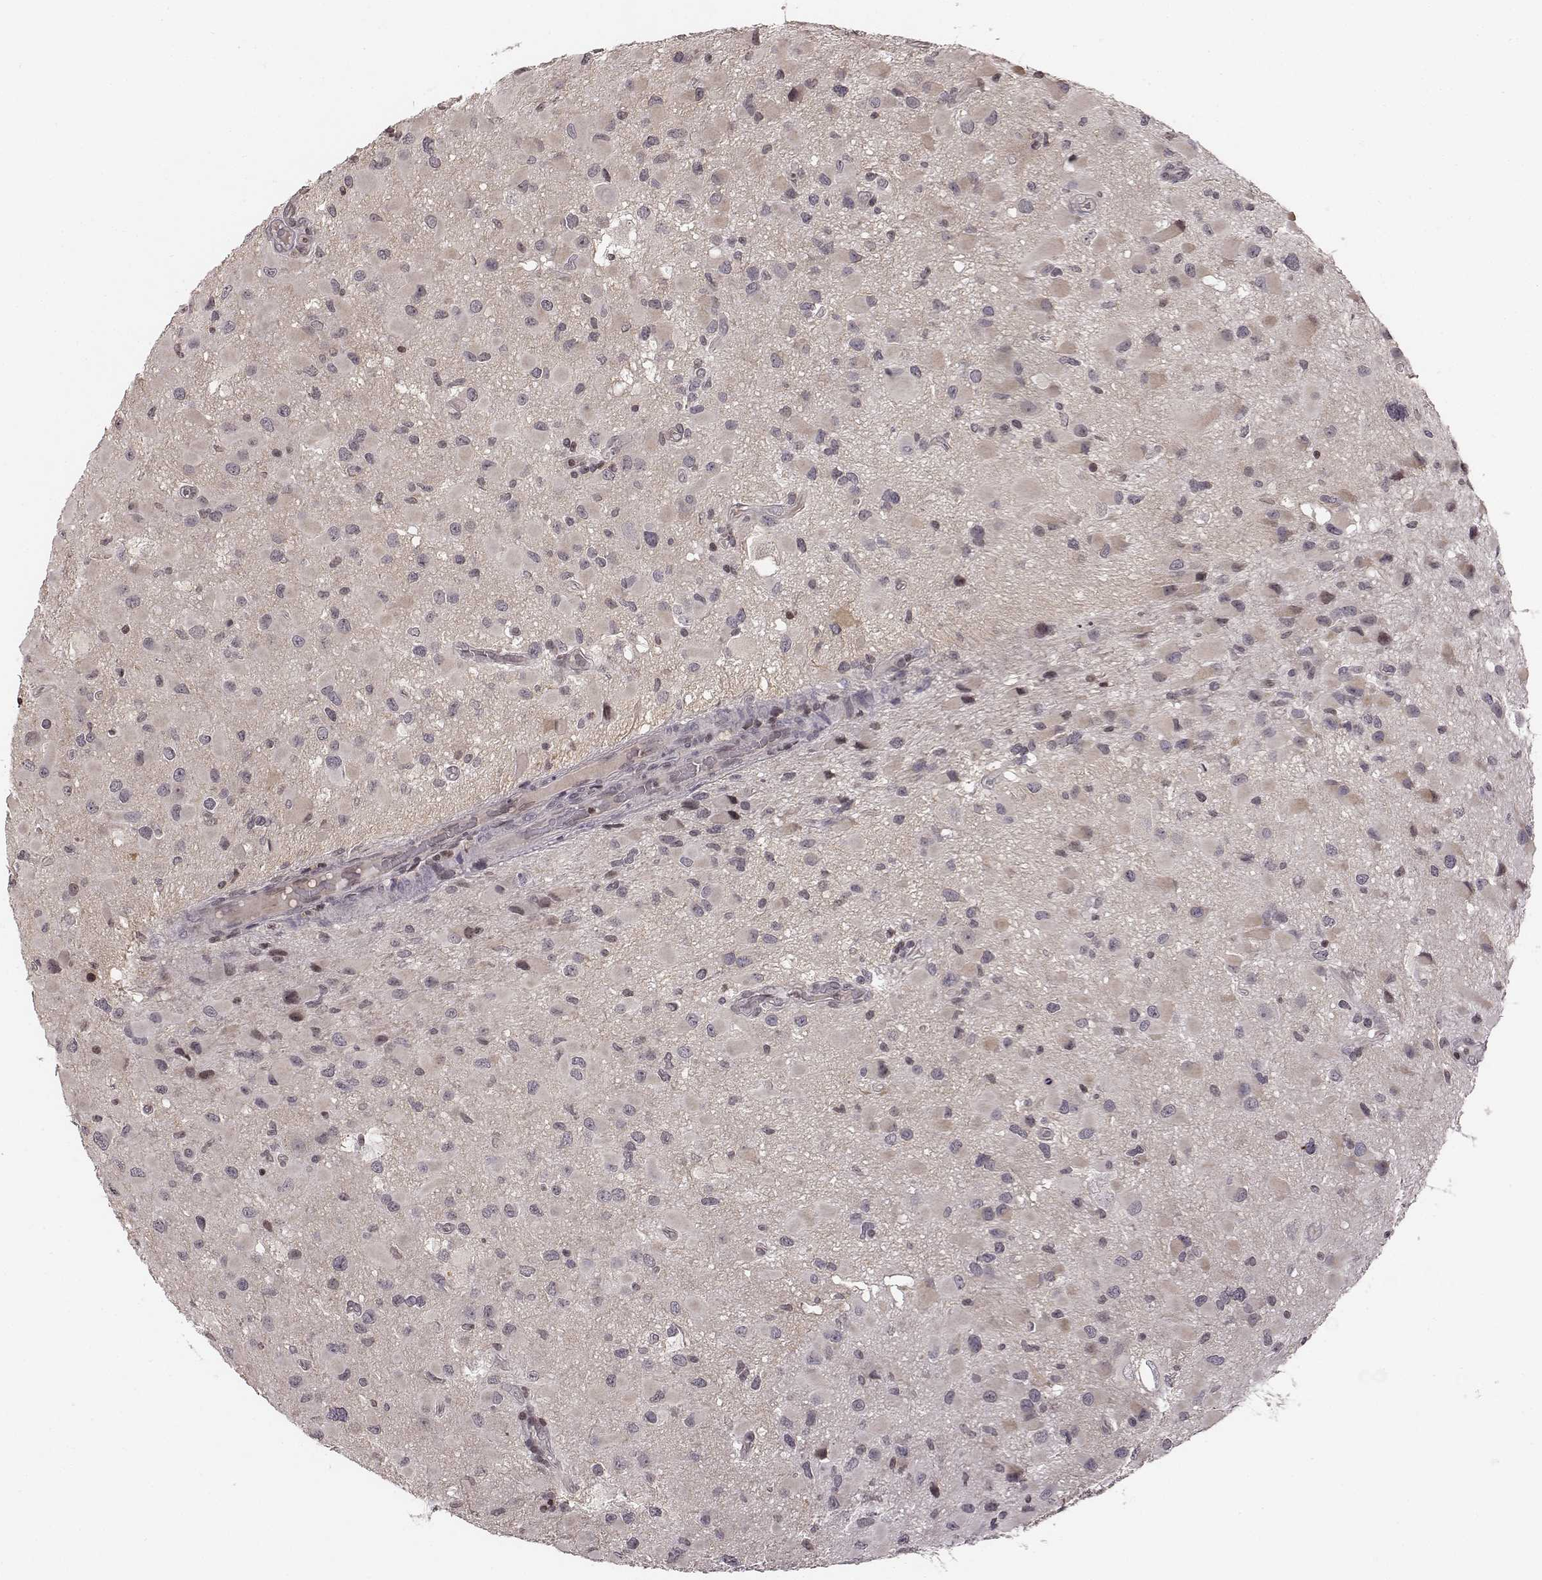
{"staining": {"intensity": "negative", "quantity": "none", "location": "none"}, "tissue": "glioma", "cell_type": "Tumor cells", "image_type": "cancer", "snomed": [{"axis": "morphology", "description": "Glioma, malignant, Low grade"}, {"axis": "topography", "description": "Brain"}], "caption": "The micrograph shows no significant positivity in tumor cells of glioma. (IHC, brightfield microscopy, high magnification).", "gene": "GRM4", "patient": {"sex": "female", "age": 32}}